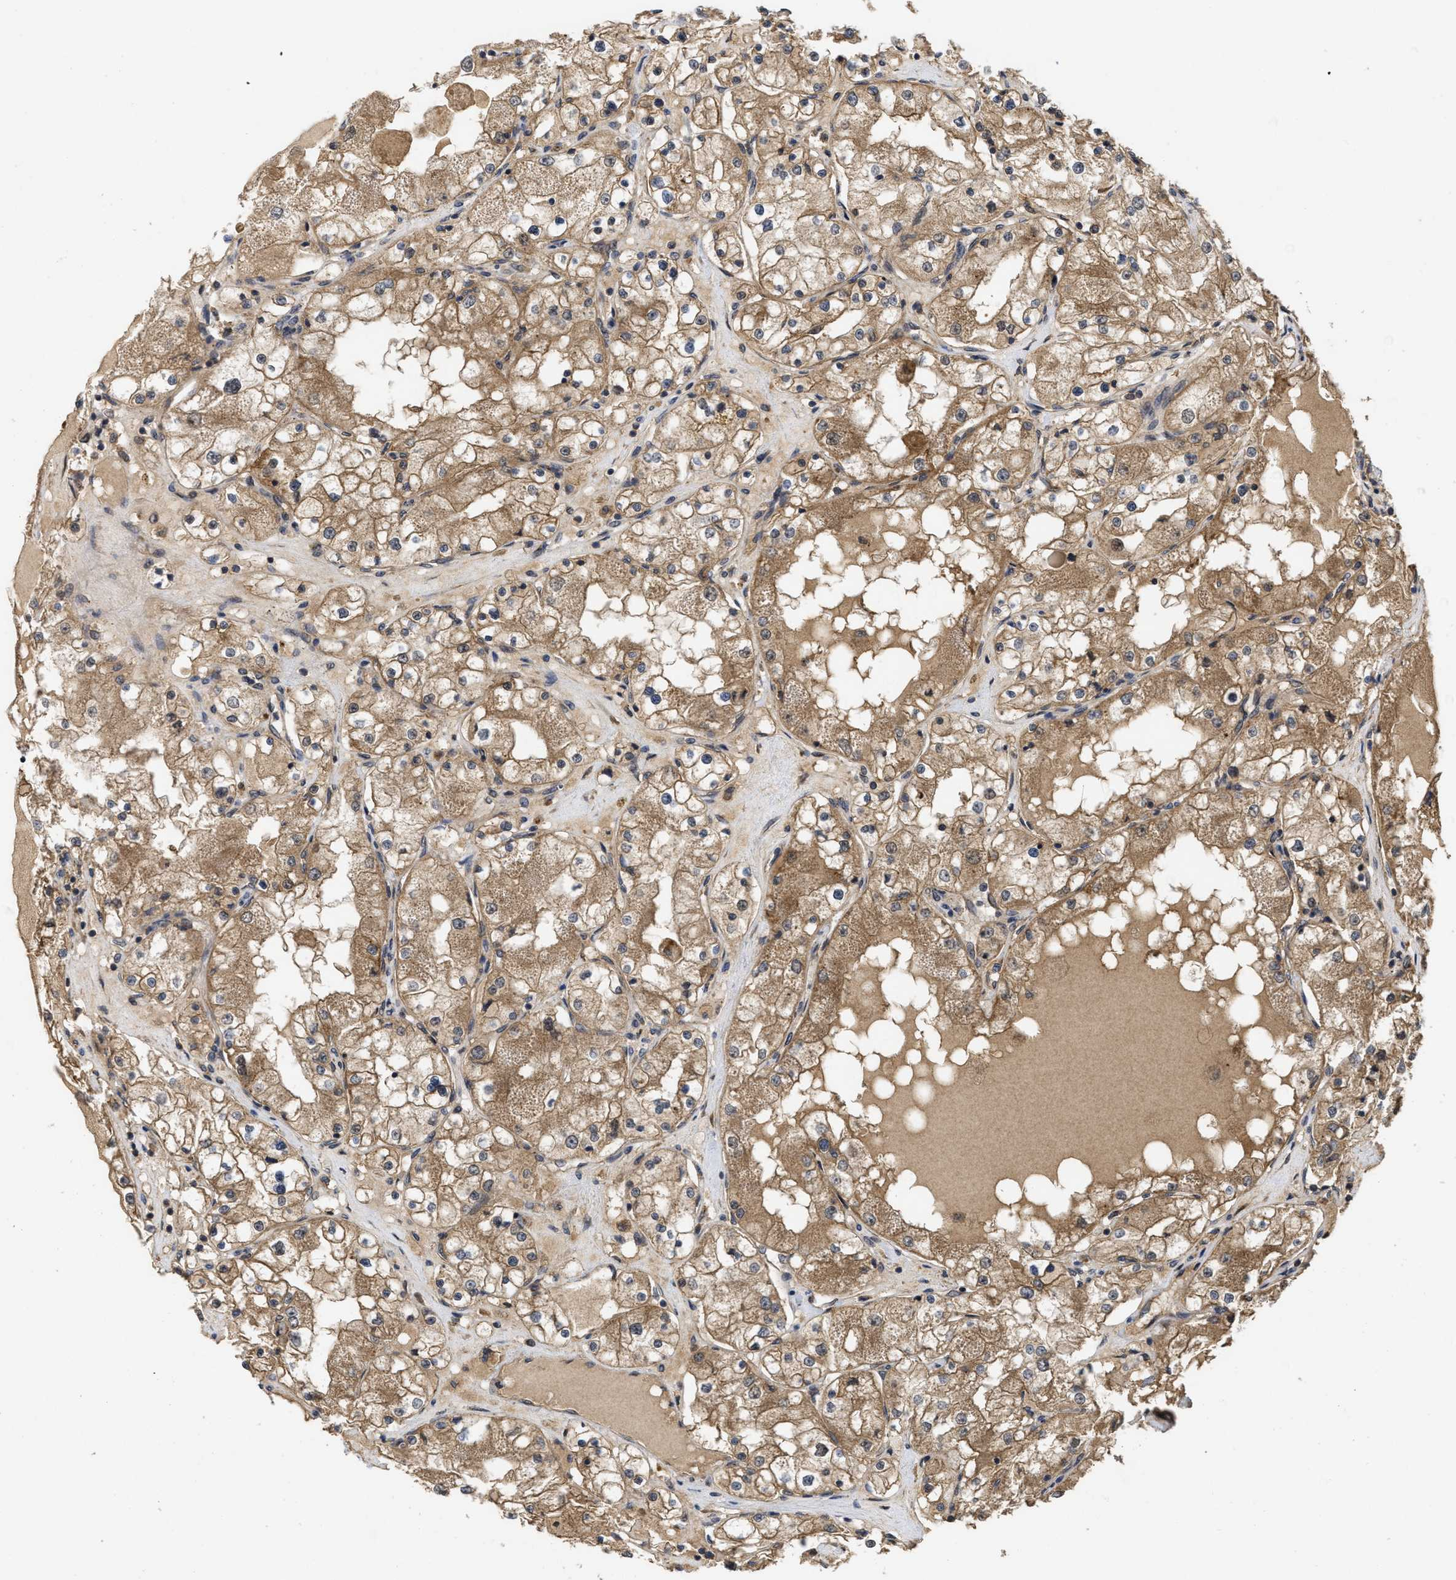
{"staining": {"intensity": "moderate", "quantity": ">75%", "location": "cytoplasmic/membranous"}, "tissue": "renal cancer", "cell_type": "Tumor cells", "image_type": "cancer", "snomed": [{"axis": "morphology", "description": "Adenocarcinoma, NOS"}, {"axis": "topography", "description": "Kidney"}], "caption": "Renal cancer stained for a protein reveals moderate cytoplasmic/membranous positivity in tumor cells.", "gene": "FZD6", "patient": {"sex": "male", "age": 68}}